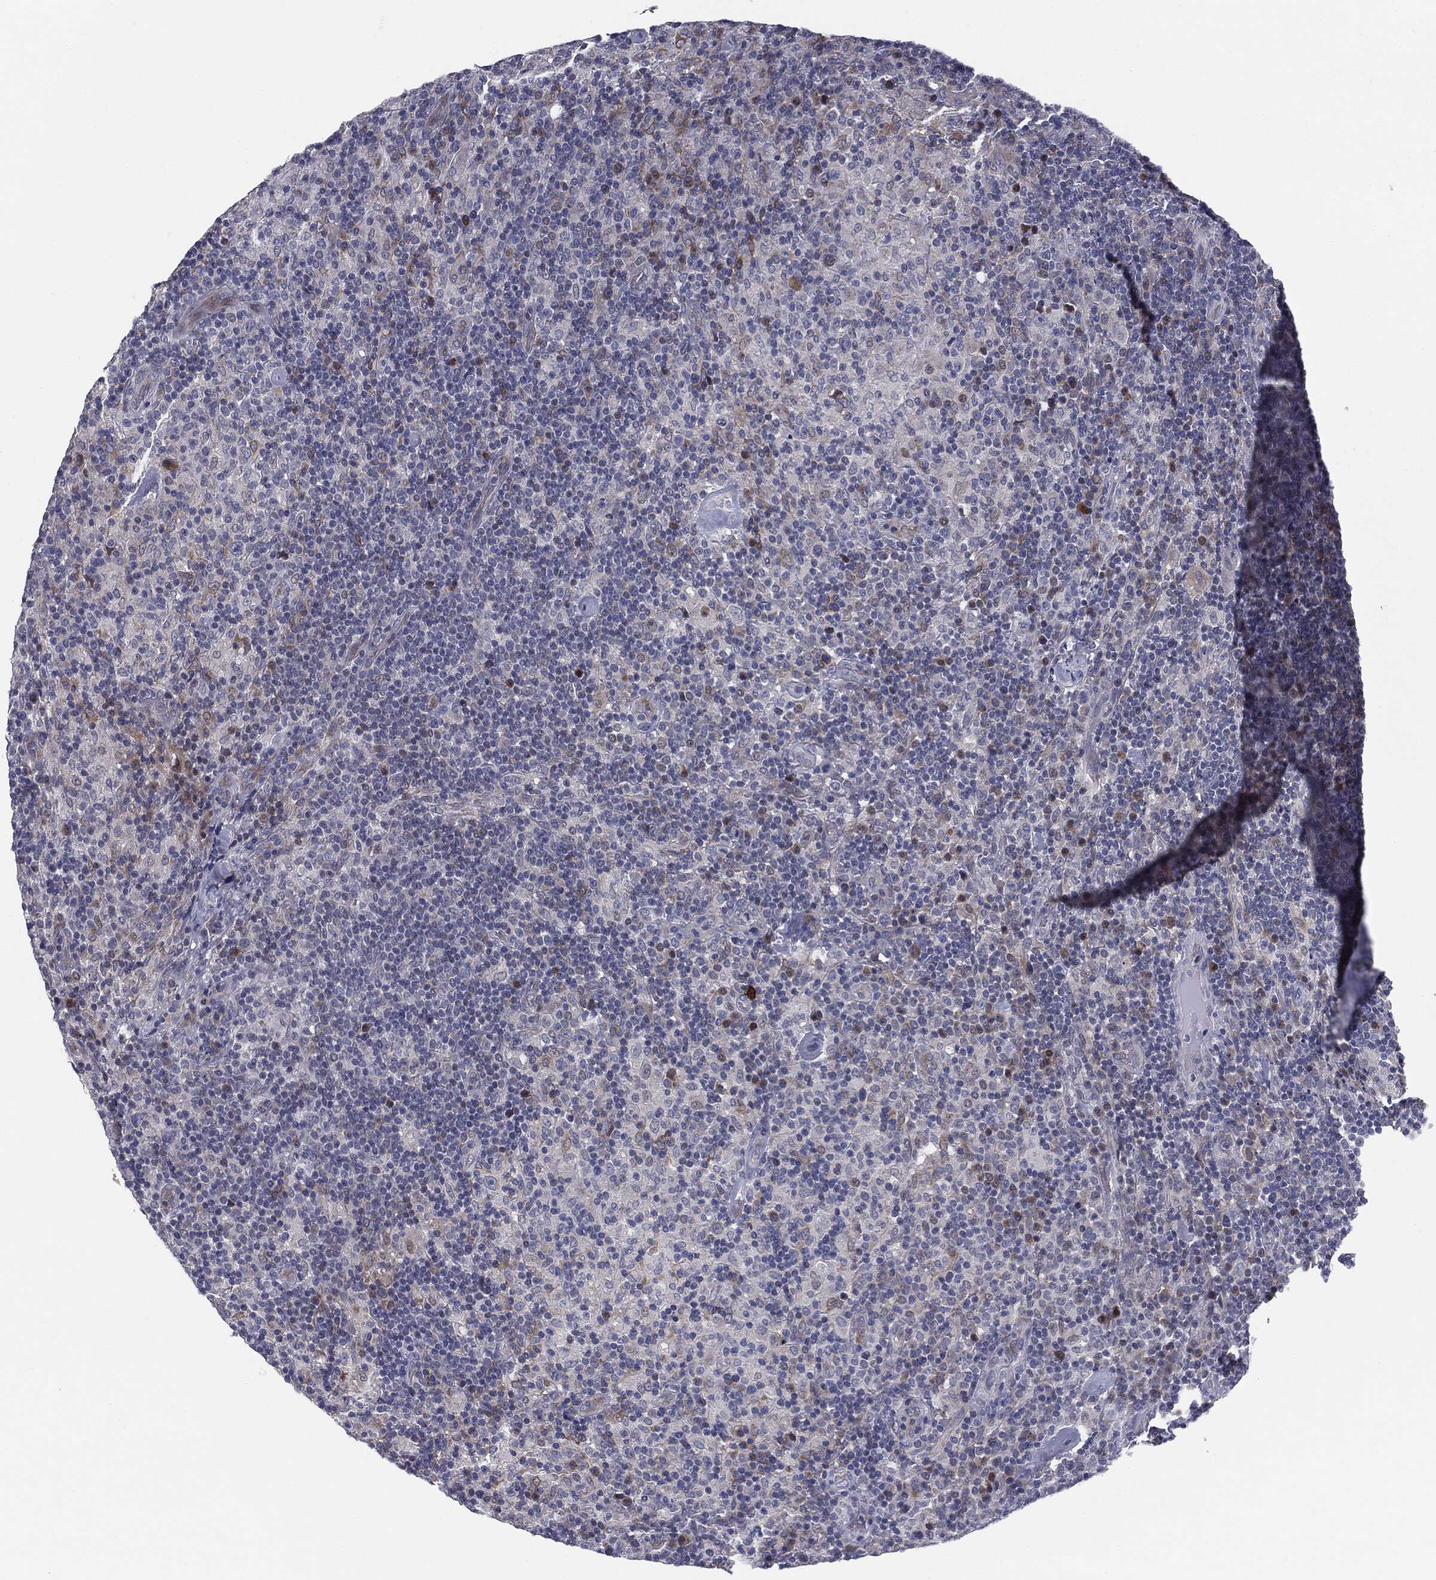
{"staining": {"intensity": "negative", "quantity": "none", "location": "none"}, "tissue": "lymphoma", "cell_type": "Tumor cells", "image_type": "cancer", "snomed": [{"axis": "morphology", "description": "Hodgkin's disease, NOS"}, {"axis": "topography", "description": "Lymph node"}], "caption": "Tumor cells show no significant protein expression in lymphoma. Brightfield microscopy of immunohistochemistry (IHC) stained with DAB (3,3'-diaminobenzidine) (brown) and hematoxylin (blue), captured at high magnification.", "gene": "KRT5", "patient": {"sex": "male", "age": 70}}